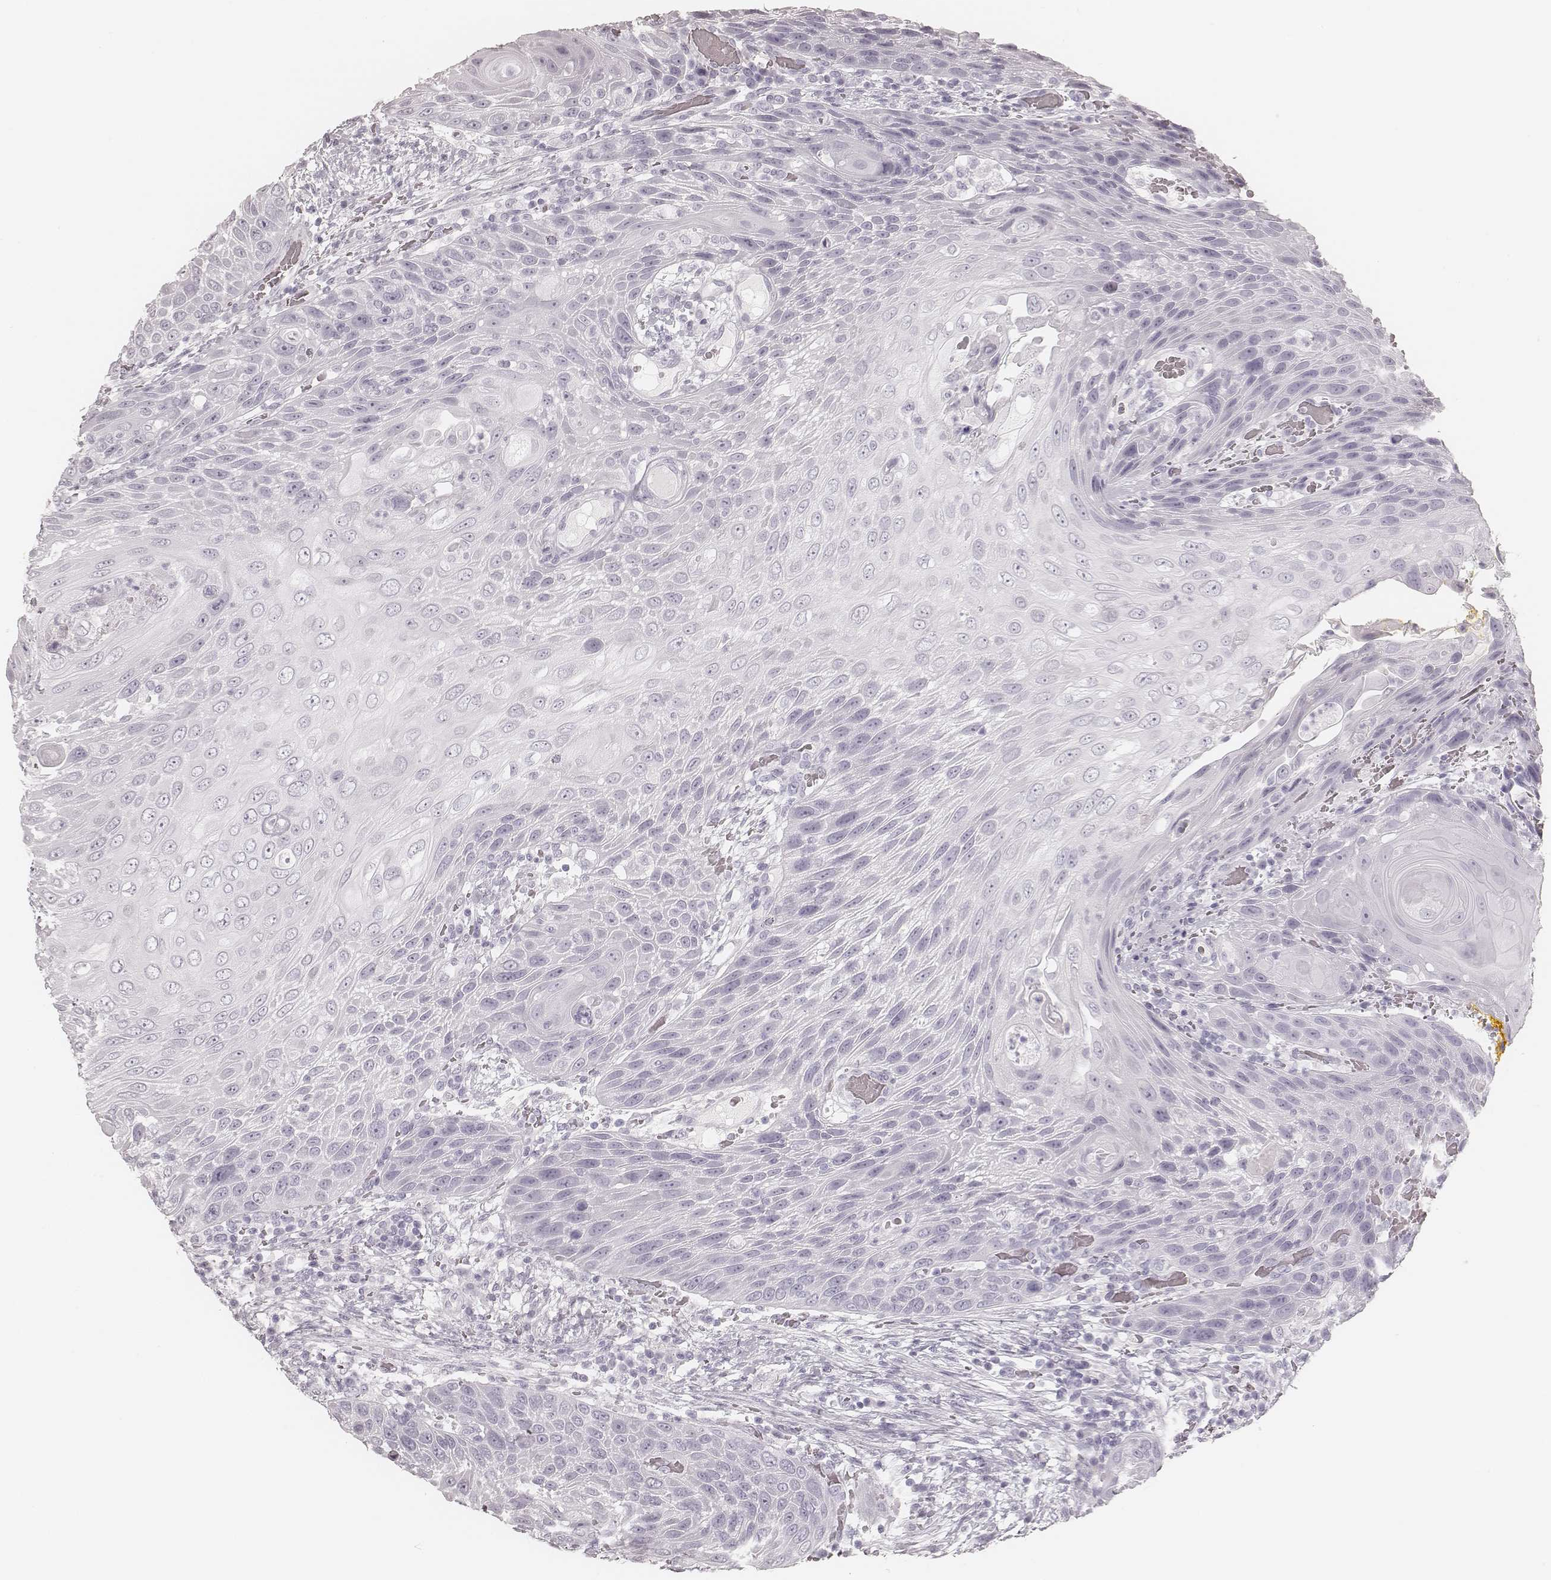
{"staining": {"intensity": "negative", "quantity": "none", "location": "none"}, "tissue": "head and neck cancer", "cell_type": "Tumor cells", "image_type": "cancer", "snomed": [{"axis": "morphology", "description": "Squamous cell carcinoma, NOS"}, {"axis": "topography", "description": "Head-Neck"}], "caption": "IHC of human head and neck cancer shows no expression in tumor cells.", "gene": "KRT82", "patient": {"sex": "male", "age": 69}}